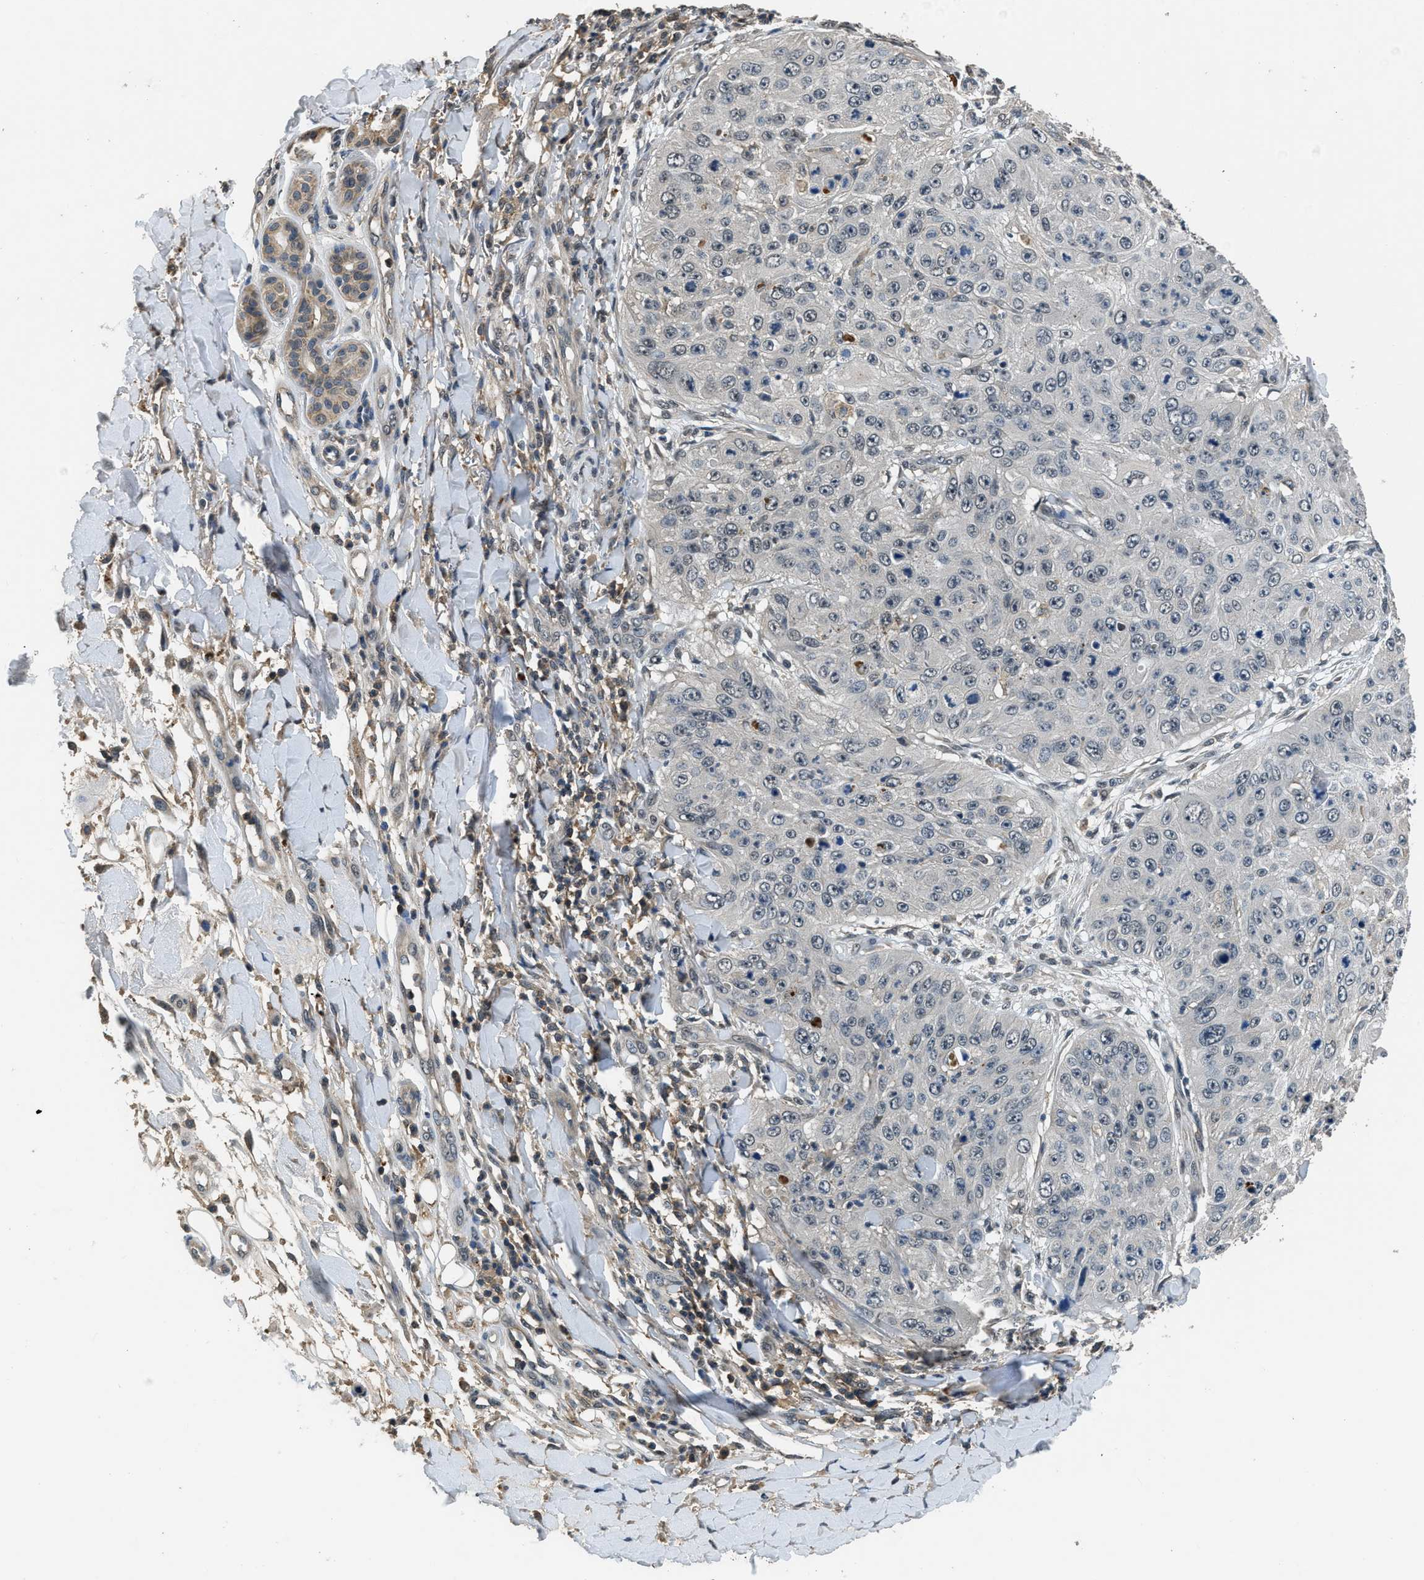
{"staining": {"intensity": "negative", "quantity": "none", "location": "none"}, "tissue": "skin cancer", "cell_type": "Tumor cells", "image_type": "cancer", "snomed": [{"axis": "morphology", "description": "Squamous cell carcinoma, NOS"}, {"axis": "topography", "description": "Skin"}], "caption": "The photomicrograph reveals no staining of tumor cells in skin cancer (squamous cell carcinoma).", "gene": "SLC15A4", "patient": {"sex": "female", "age": 80}}